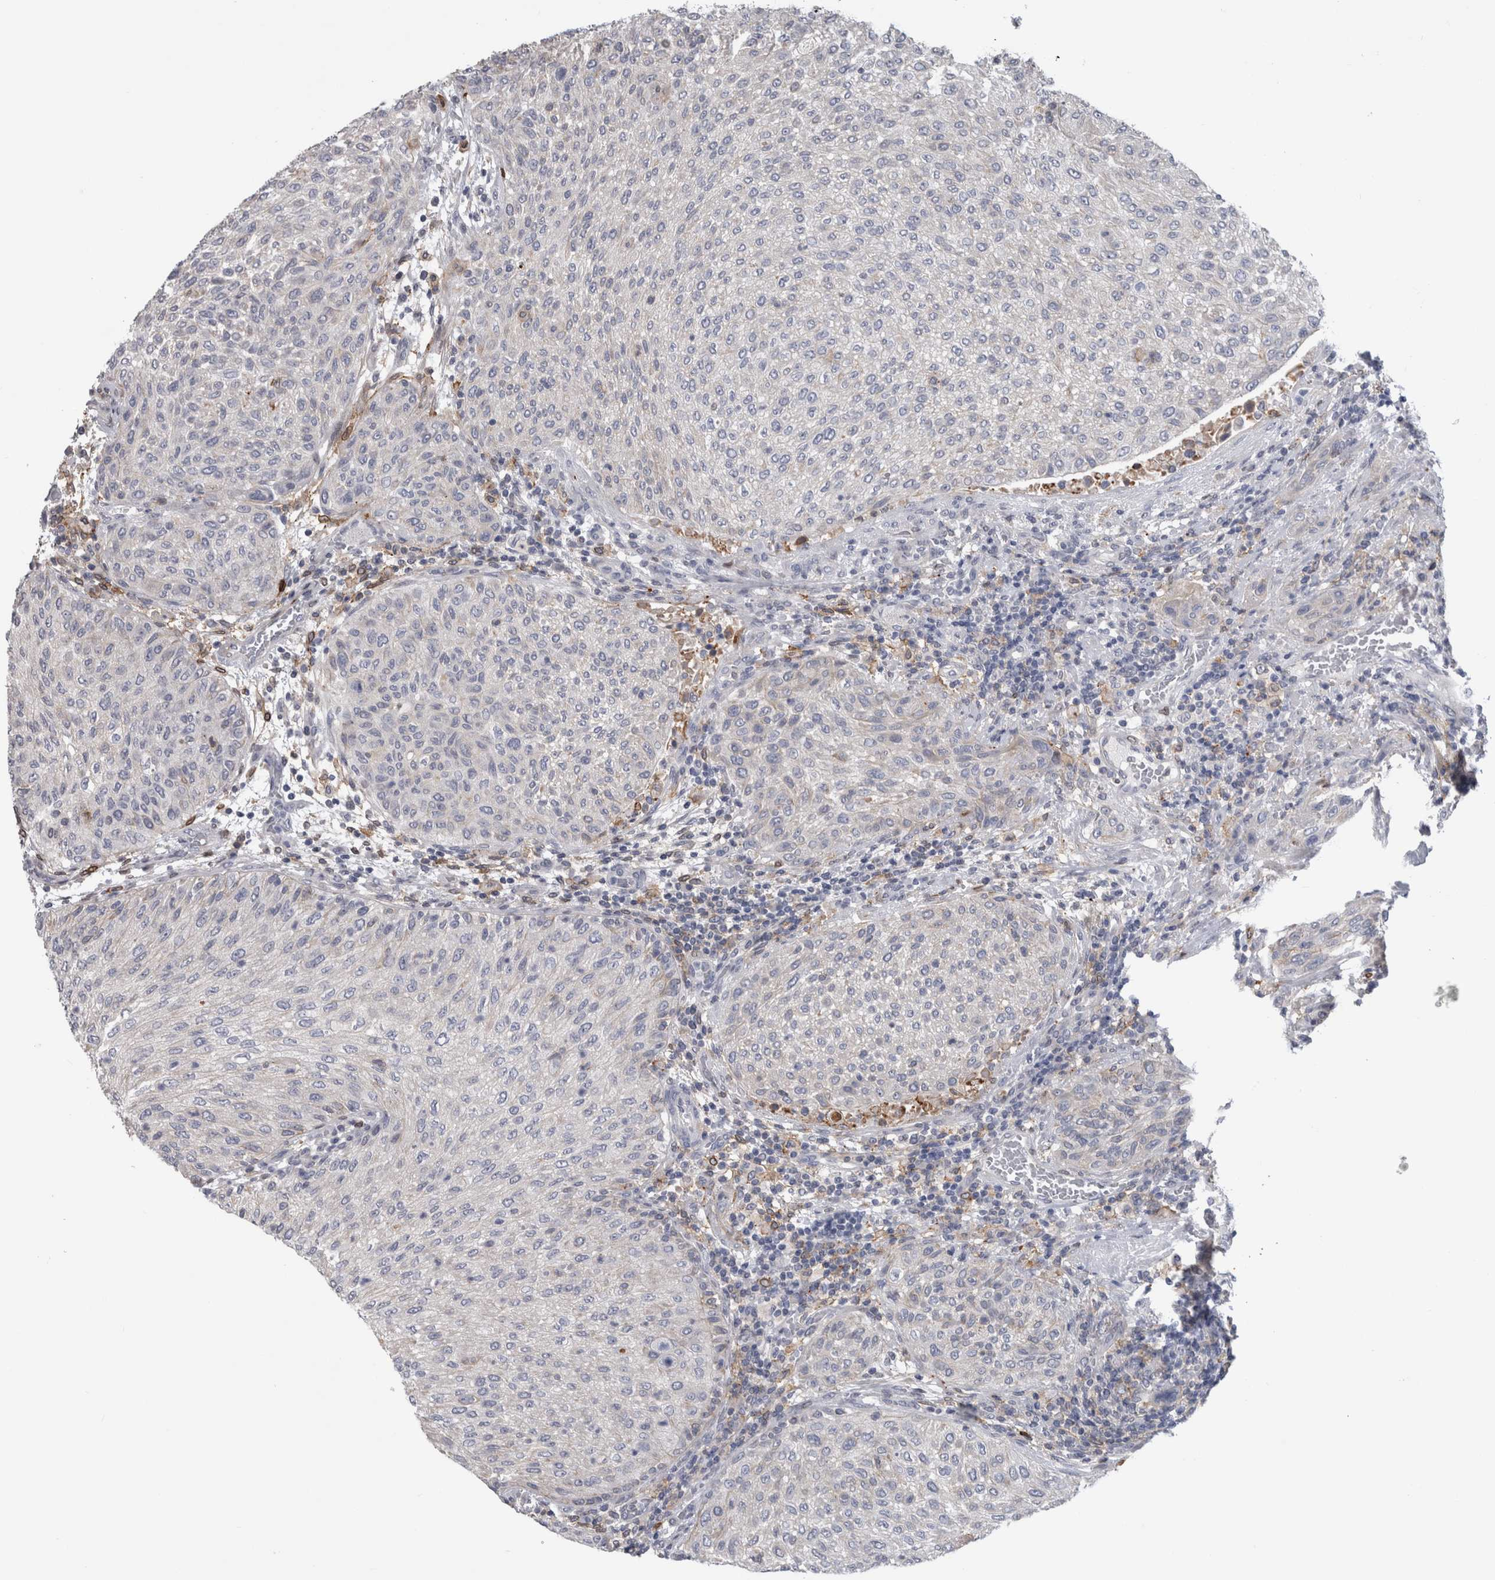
{"staining": {"intensity": "negative", "quantity": "none", "location": "none"}, "tissue": "urothelial cancer", "cell_type": "Tumor cells", "image_type": "cancer", "snomed": [{"axis": "morphology", "description": "Urothelial carcinoma, Low grade"}, {"axis": "morphology", "description": "Urothelial carcinoma, High grade"}, {"axis": "topography", "description": "Urinary bladder"}], "caption": "Urothelial carcinoma (high-grade) was stained to show a protein in brown. There is no significant staining in tumor cells. (Brightfield microscopy of DAB (3,3'-diaminobenzidine) immunohistochemistry (IHC) at high magnification).", "gene": "DNAJC24", "patient": {"sex": "male", "age": 35}}